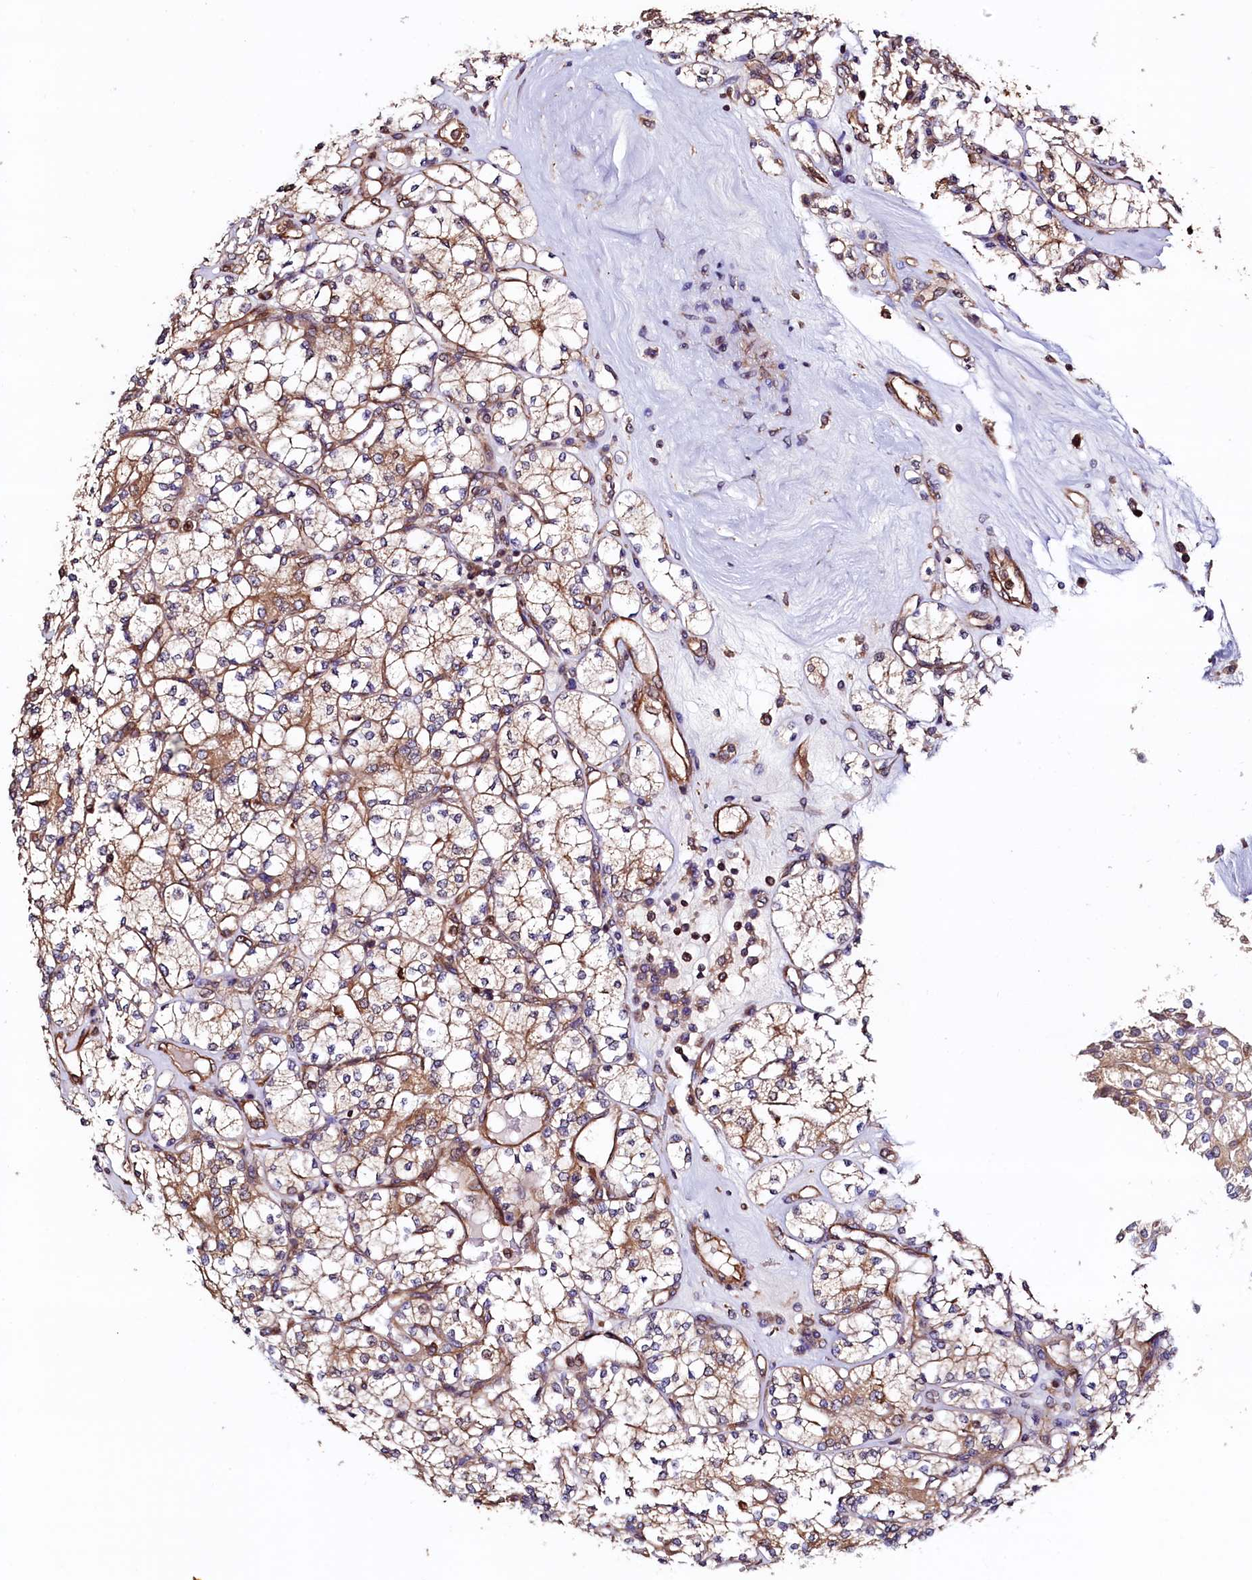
{"staining": {"intensity": "weak", "quantity": ">75%", "location": "cytoplasmic/membranous"}, "tissue": "renal cancer", "cell_type": "Tumor cells", "image_type": "cancer", "snomed": [{"axis": "morphology", "description": "Adenocarcinoma, NOS"}, {"axis": "topography", "description": "Kidney"}], "caption": "Immunohistochemistry of adenocarcinoma (renal) demonstrates low levels of weak cytoplasmic/membranous expression in approximately >75% of tumor cells.", "gene": "ATXN2L", "patient": {"sex": "male", "age": 77}}